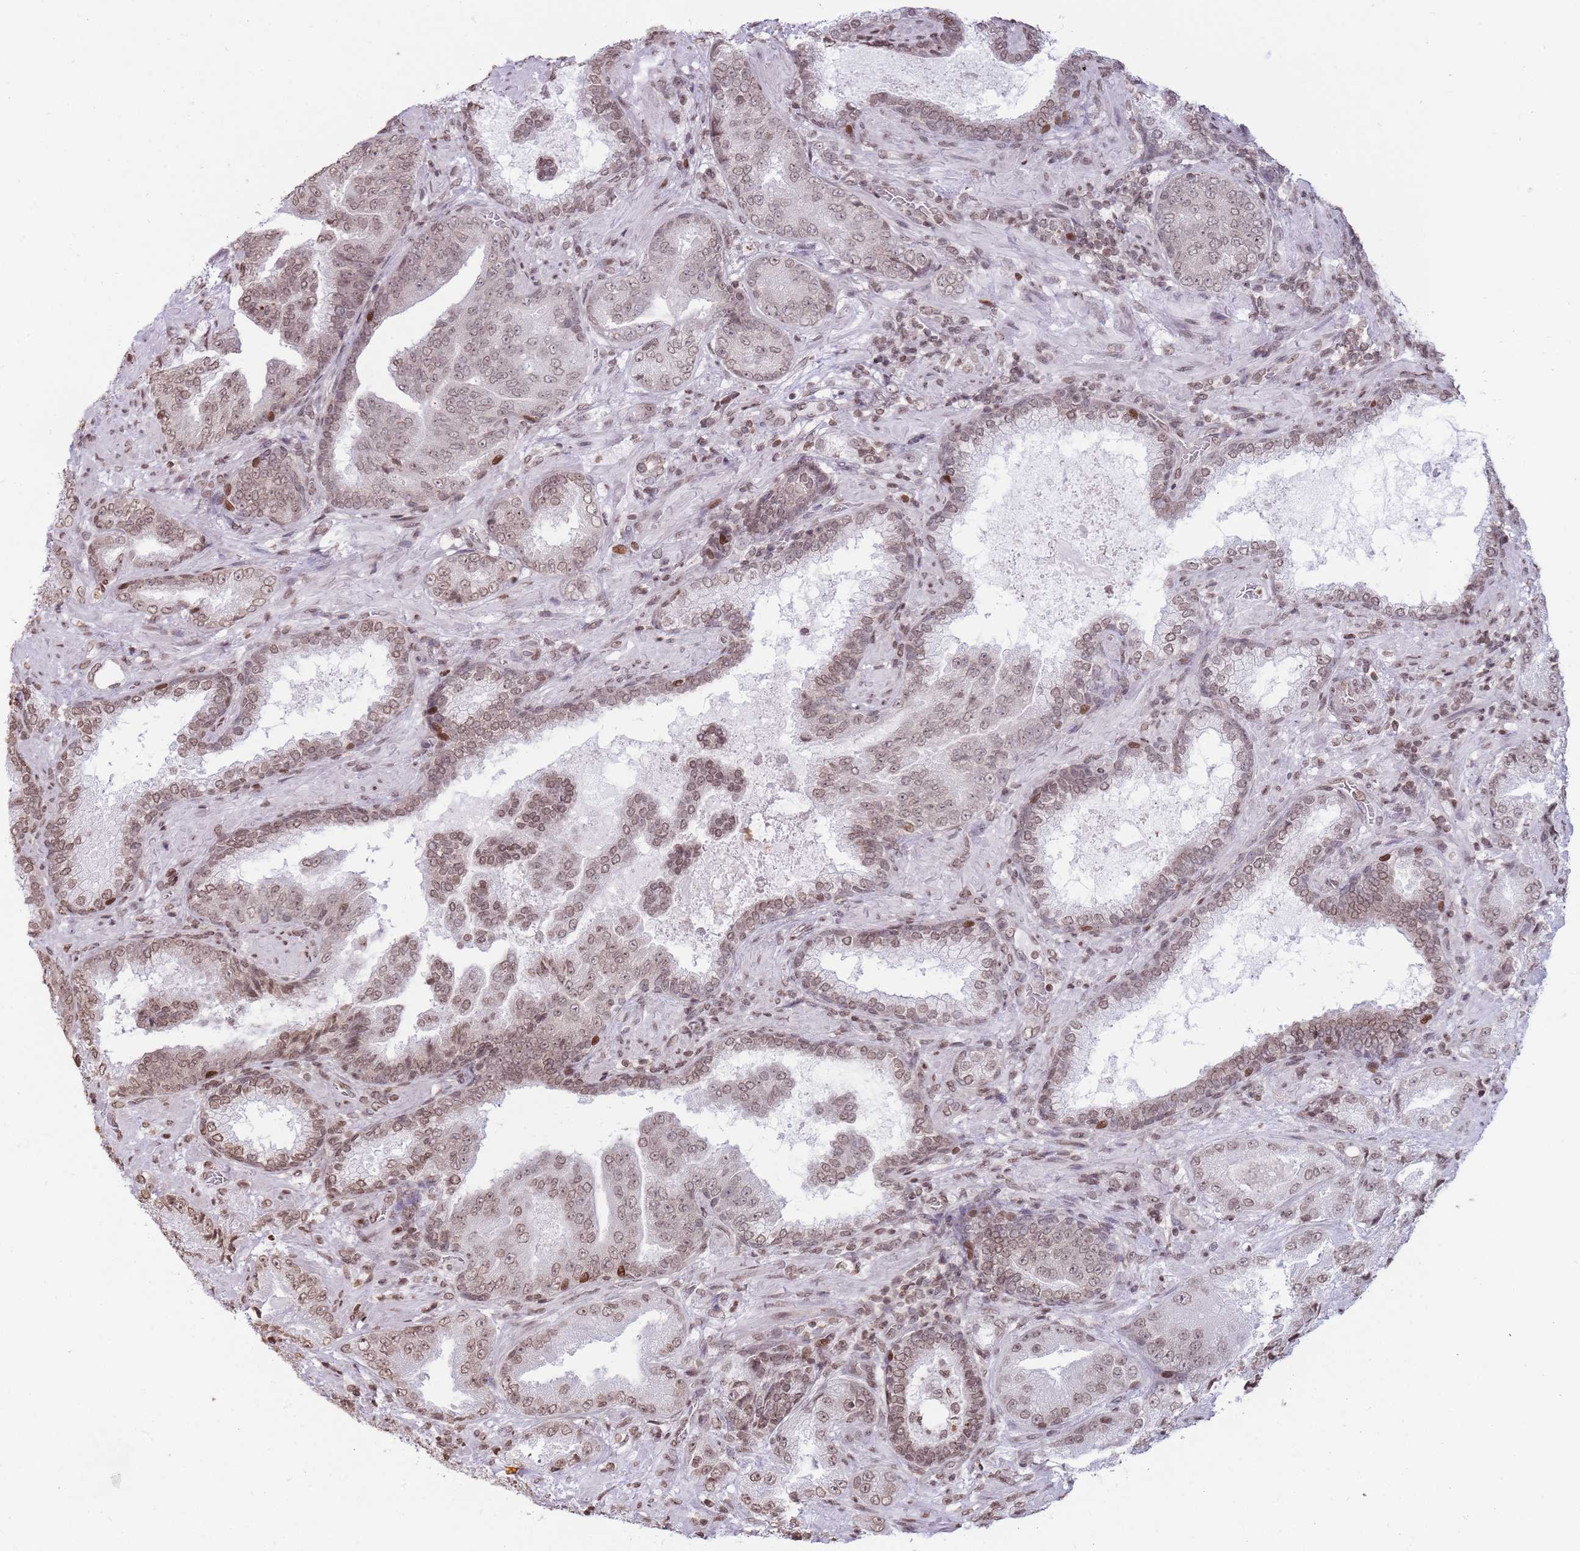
{"staining": {"intensity": "moderate", "quantity": ">75%", "location": "nuclear"}, "tissue": "prostate cancer", "cell_type": "Tumor cells", "image_type": "cancer", "snomed": [{"axis": "morphology", "description": "Adenocarcinoma, High grade"}, {"axis": "topography", "description": "Prostate"}], "caption": "Prostate cancer tissue shows moderate nuclear expression in about >75% of tumor cells, visualized by immunohistochemistry. (brown staining indicates protein expression, while blue staining denotes nuclei).", "gene": "SHISAL1", "patient": {"sex": "male", "age": 68}}